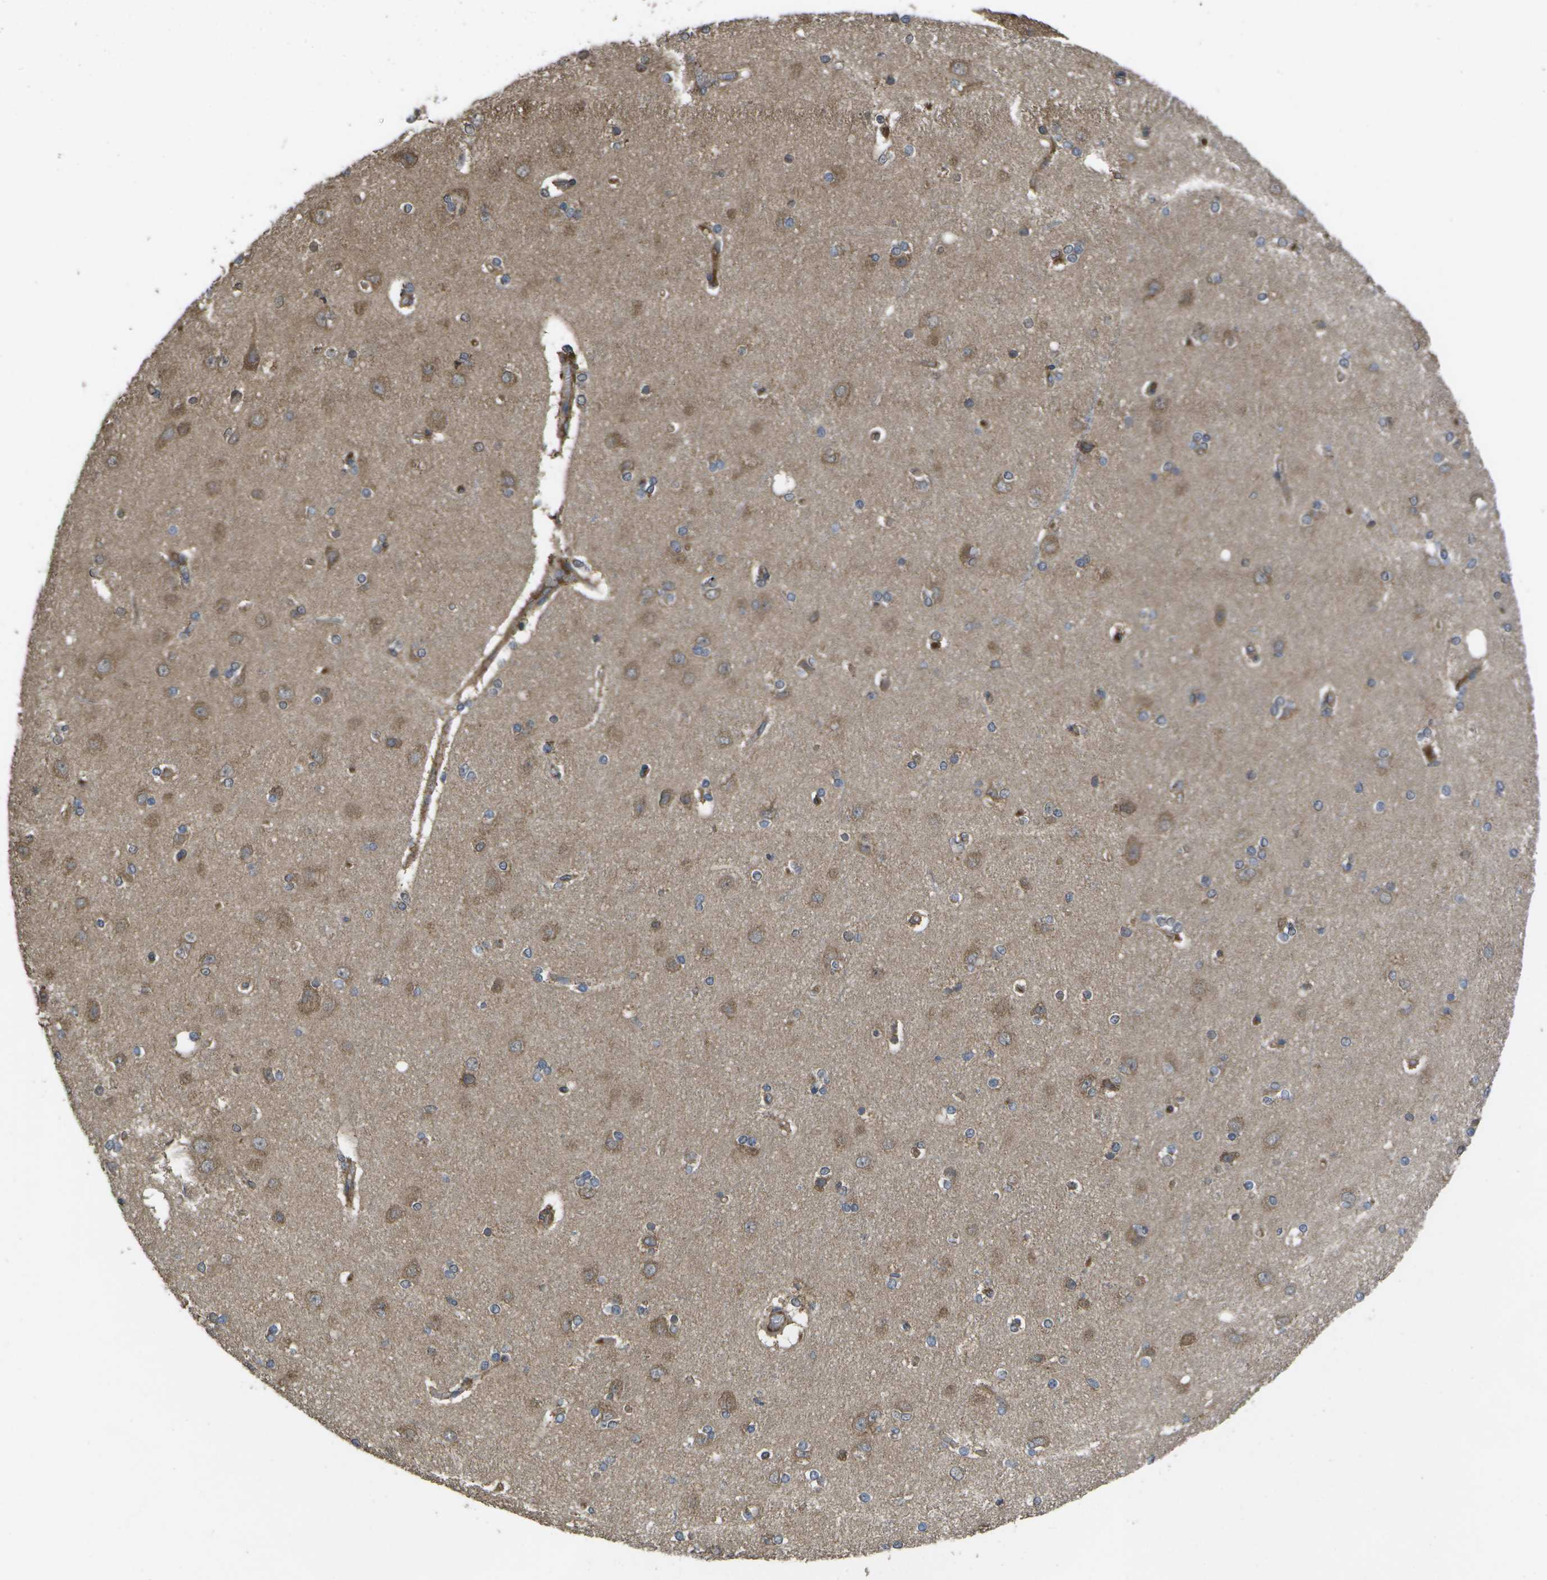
{"staining": {"intensity": "moderate", "quantity": ">75%", "location": "cytoplasmic/membranous"}, "tissue": "cerebral cortex", "cell_type": "Endothelial cells", "image_type": "normal", "snomed": [{"axis": "morphology", "description": "Normal tissue, NOS"}, {"axis": "topography", "description": "Cerebral cortex"}], "caption": "A brown stain shows moderate cytoplasmic/membranous staining of a protein in endothelial cells of unremarkable cerebral cortex. The staining was performed using DAB (3,3'-diaminobenzidine), with brown indicating positive protein expression. Nuclei are stained blue with hematoxylin.", "gene": "SACS", "patient": {"sex": "female", "age": 54}}